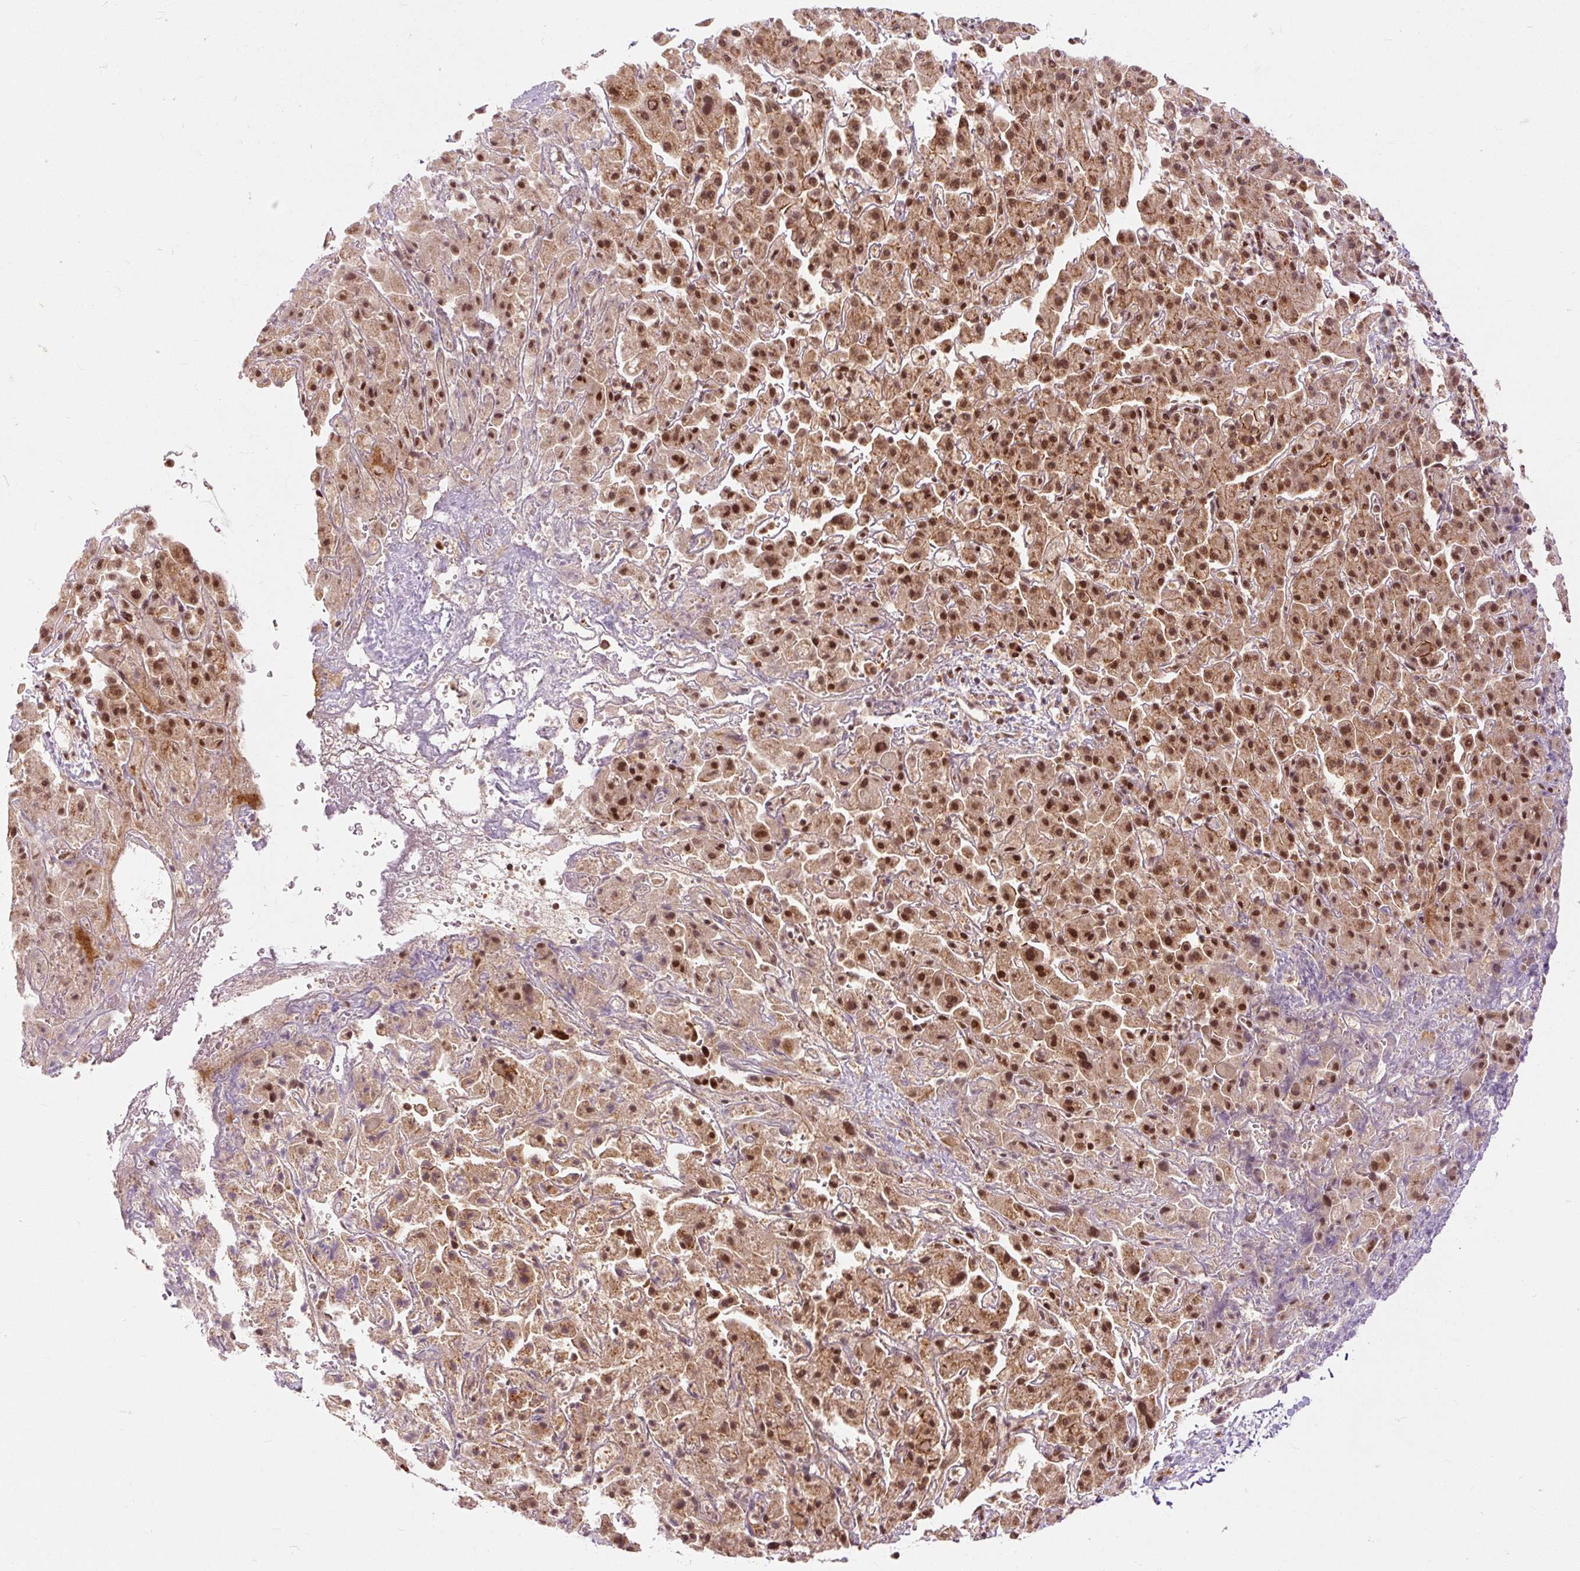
{"staining": {"intensity": "strong", "quantity": ">75%", "location": "cytoplasmic/membranous,nuclear"}, "tissue": "liver cancer", "cell_type": "Tumor cells", "image_type": "cancer", "snomed": [{"axis": "morphology", "description": "Cholangiocarcinoma"}, {"axis": "topography", "description": "Liver"}], "caption": "A high amount of strong cytoplasmic/membranous and nuclear staining is seen in about >75% of tumor cells in liver cancer tissue.", "gene": "CSTF1", "patient": {"sex": "female", "age": 52}}